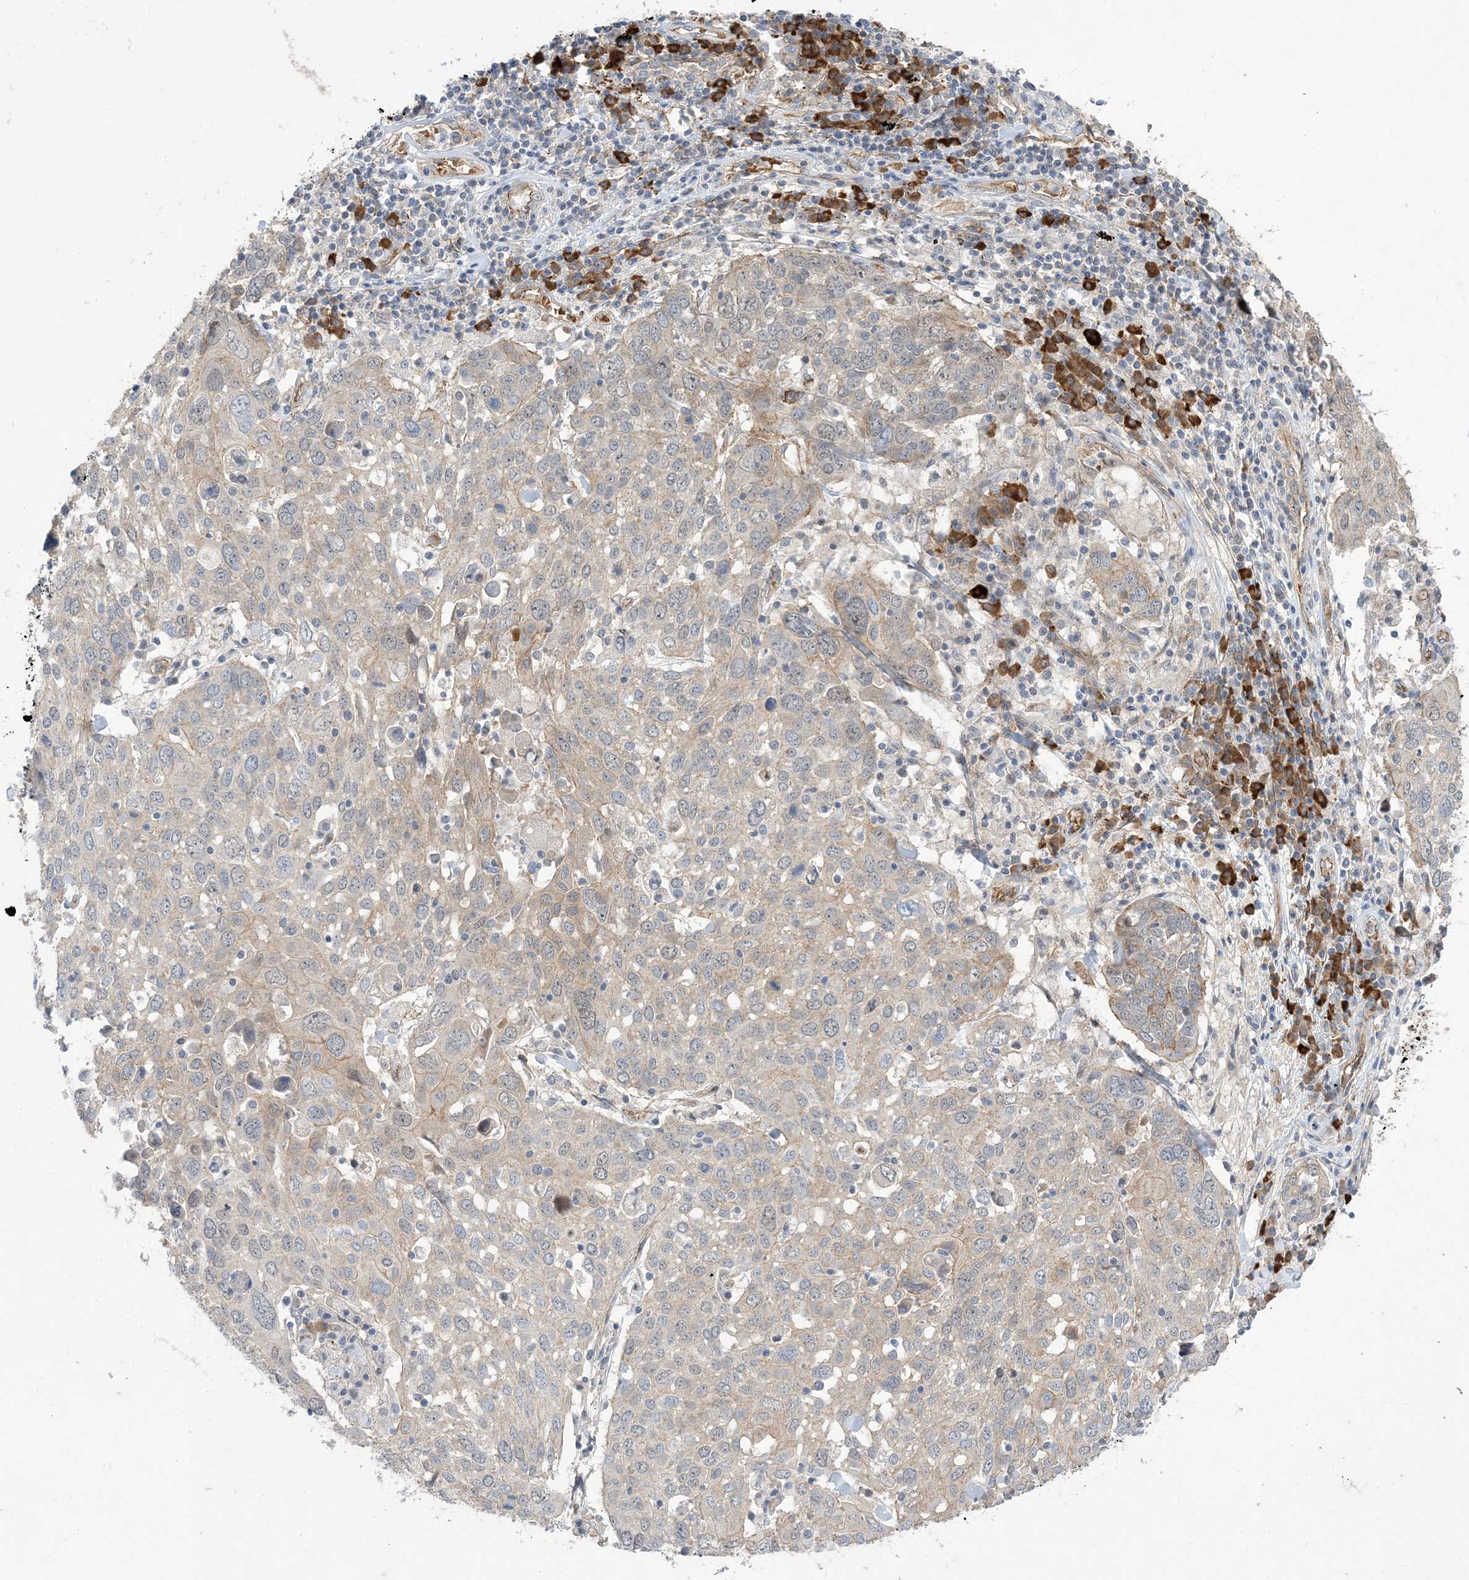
{"staining": {"intensity": "negative", "quantity": "none", "location": "none"}, "tissue": "lung cancer", "cell_type": "Tumor cells", "image_type": "cancer", "snomed": [{"axis": "morphology", "description": "Squamous cell carcinoma, NOS"}, {"axis": "topography", "description": "Lung"}], "caption": "This micrograph is of squamous cell carcinoma (lung) stained with immunohistochemistry to label a protein in brown with the nuclei are counter-stained blue. There is no positivity in tumor cells.", "gene": "AOC1", "patient": {"sex": "male", "age": 65}}